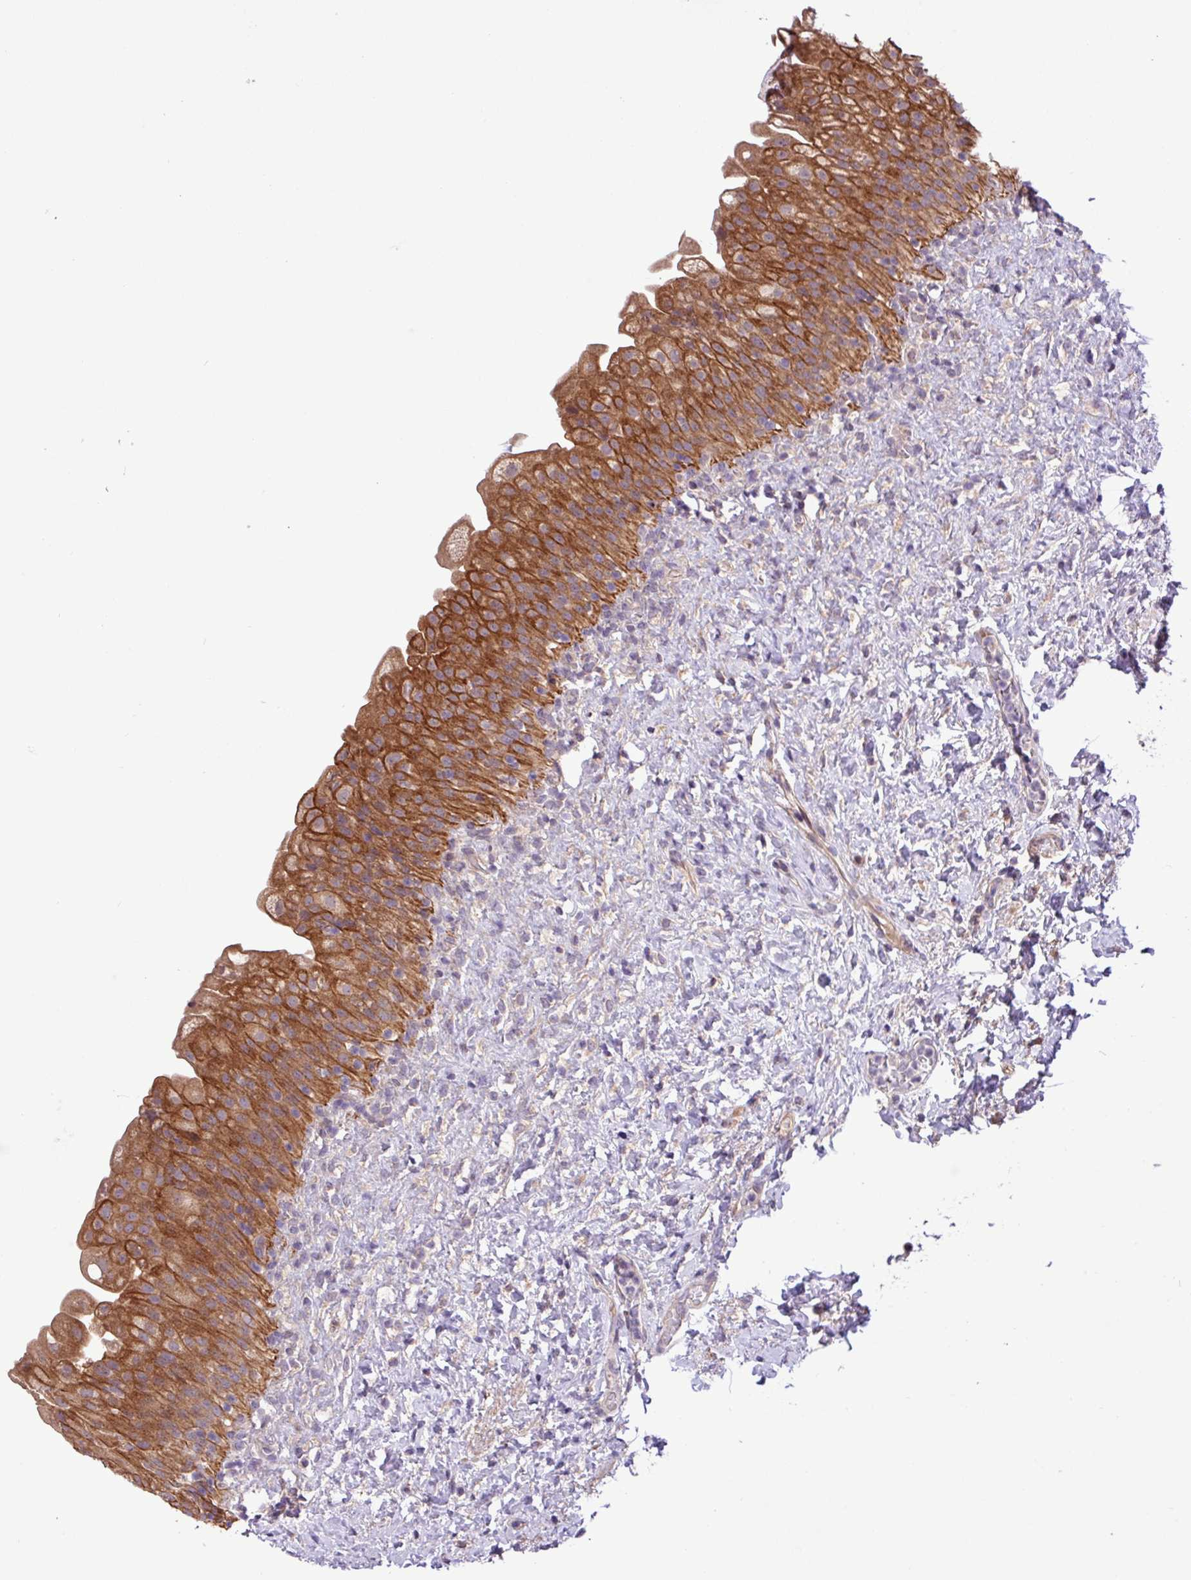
{"staining": {"intensity": "strong", "quantity": ">75%", "location": "cytoplasmic/membranous"}, "tissue": "urinary bladder", "cell_type": "Urothelial cells", "image_type": "normal", "snomed": [{"axis": "morphology", "description": "Normal tissue, NOS"}, {"axis": "topography", "description": "Urinary bladder"}], "caption": "Urinary bladder stained with DAB IHC demonstrates high levels of strong cytoplasmic/membranous expression in about >75% of urothelial cells. (DAB = brown stain, brightfield microscopy at high magnification).", "gene": "TIMM10B", "patient": {"sex": "female", "age": 27}}